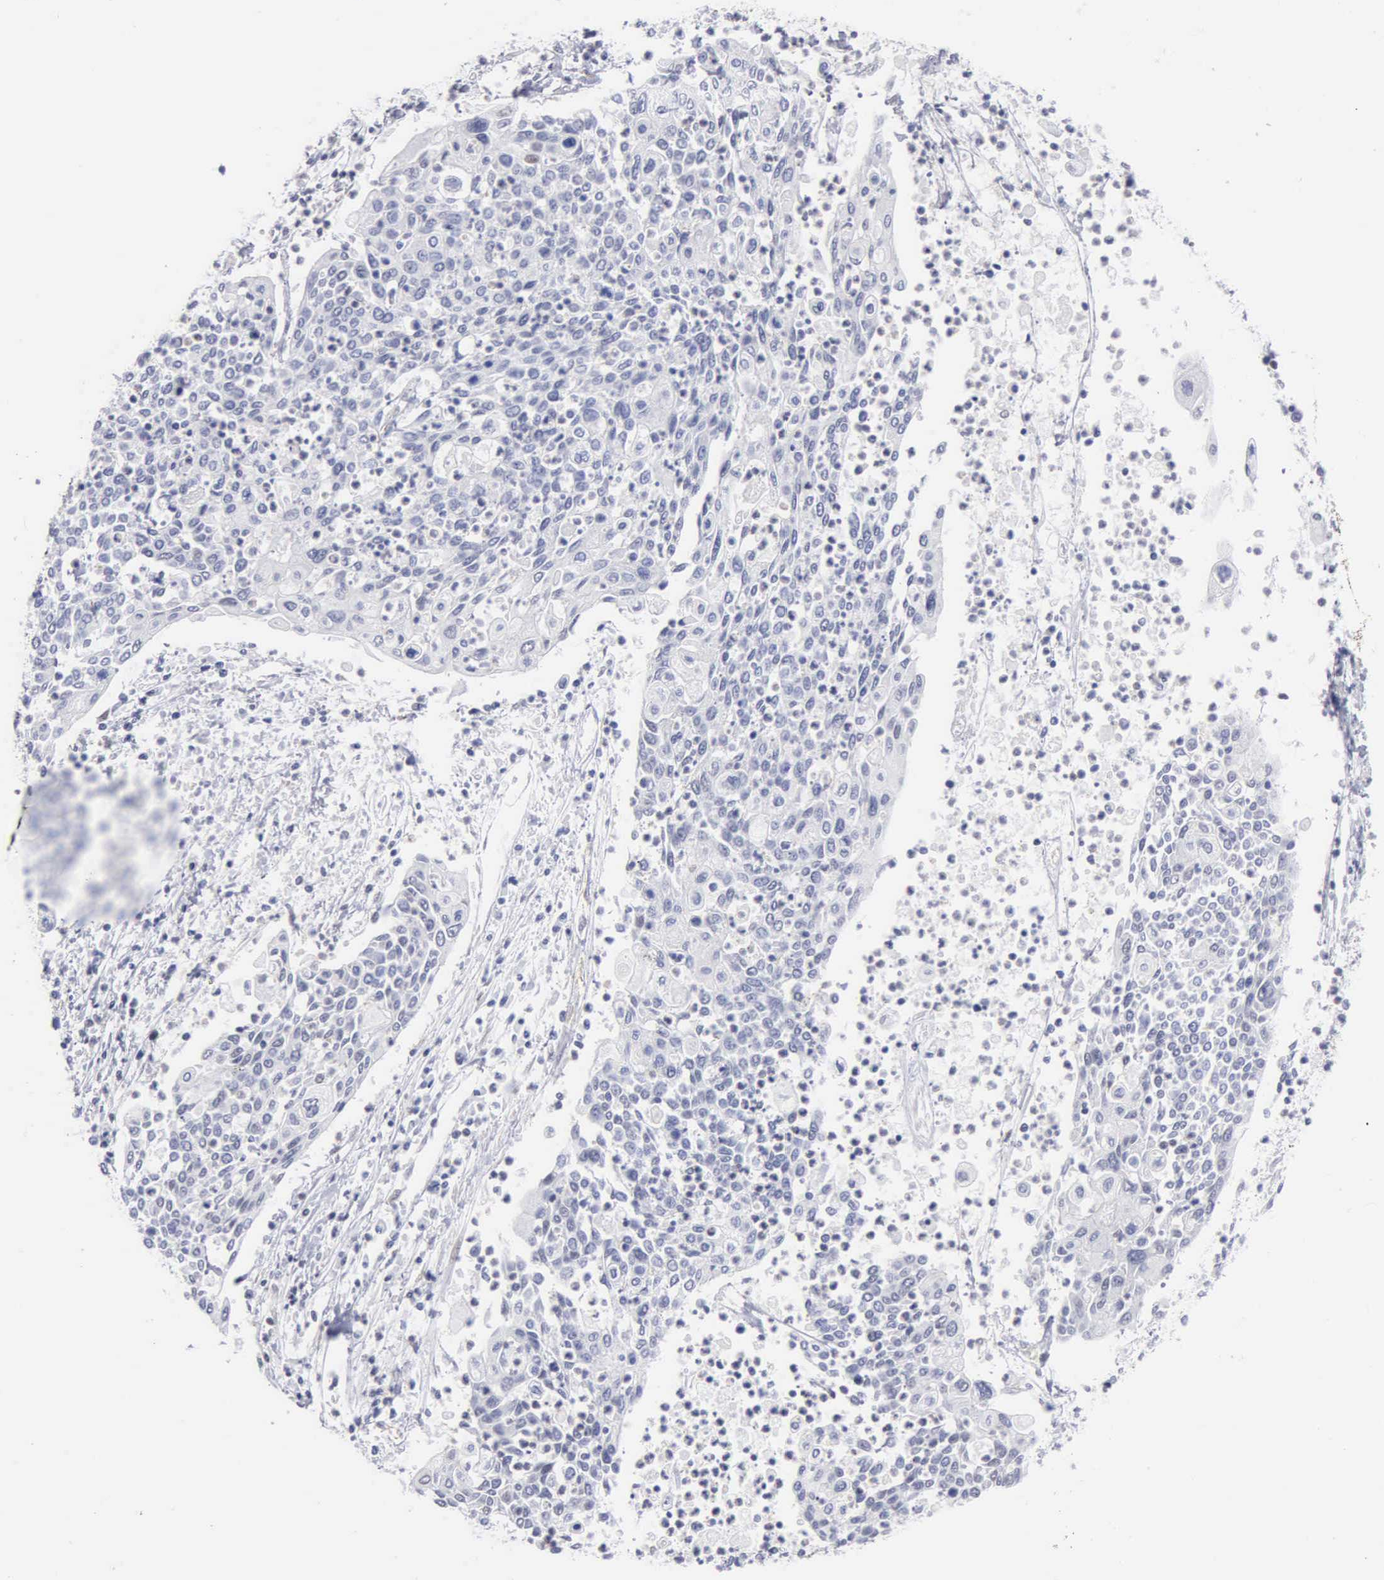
{"staining": {"intensity": "weak", "quantity": "<25%", "location": "nuclear"}, "tissue": "cervical cancer", "cell_type": "Tumor cells", "image_type": "cancer", "snomed": [{"axis": "morphology", "description": "Squamous cell carcinoma, NOS"}, {"axis": "topography", "description": "Cervix"}], "caption": "An immunohistochemistry (IHC) micrograph of squamous cell carcinoma (cervical) is shown. There is no staining in tumor cells of squamous cell carcinoma (cervical).", "gene": "CCNG1", "patient": {"sex": "female", "age": 40}}